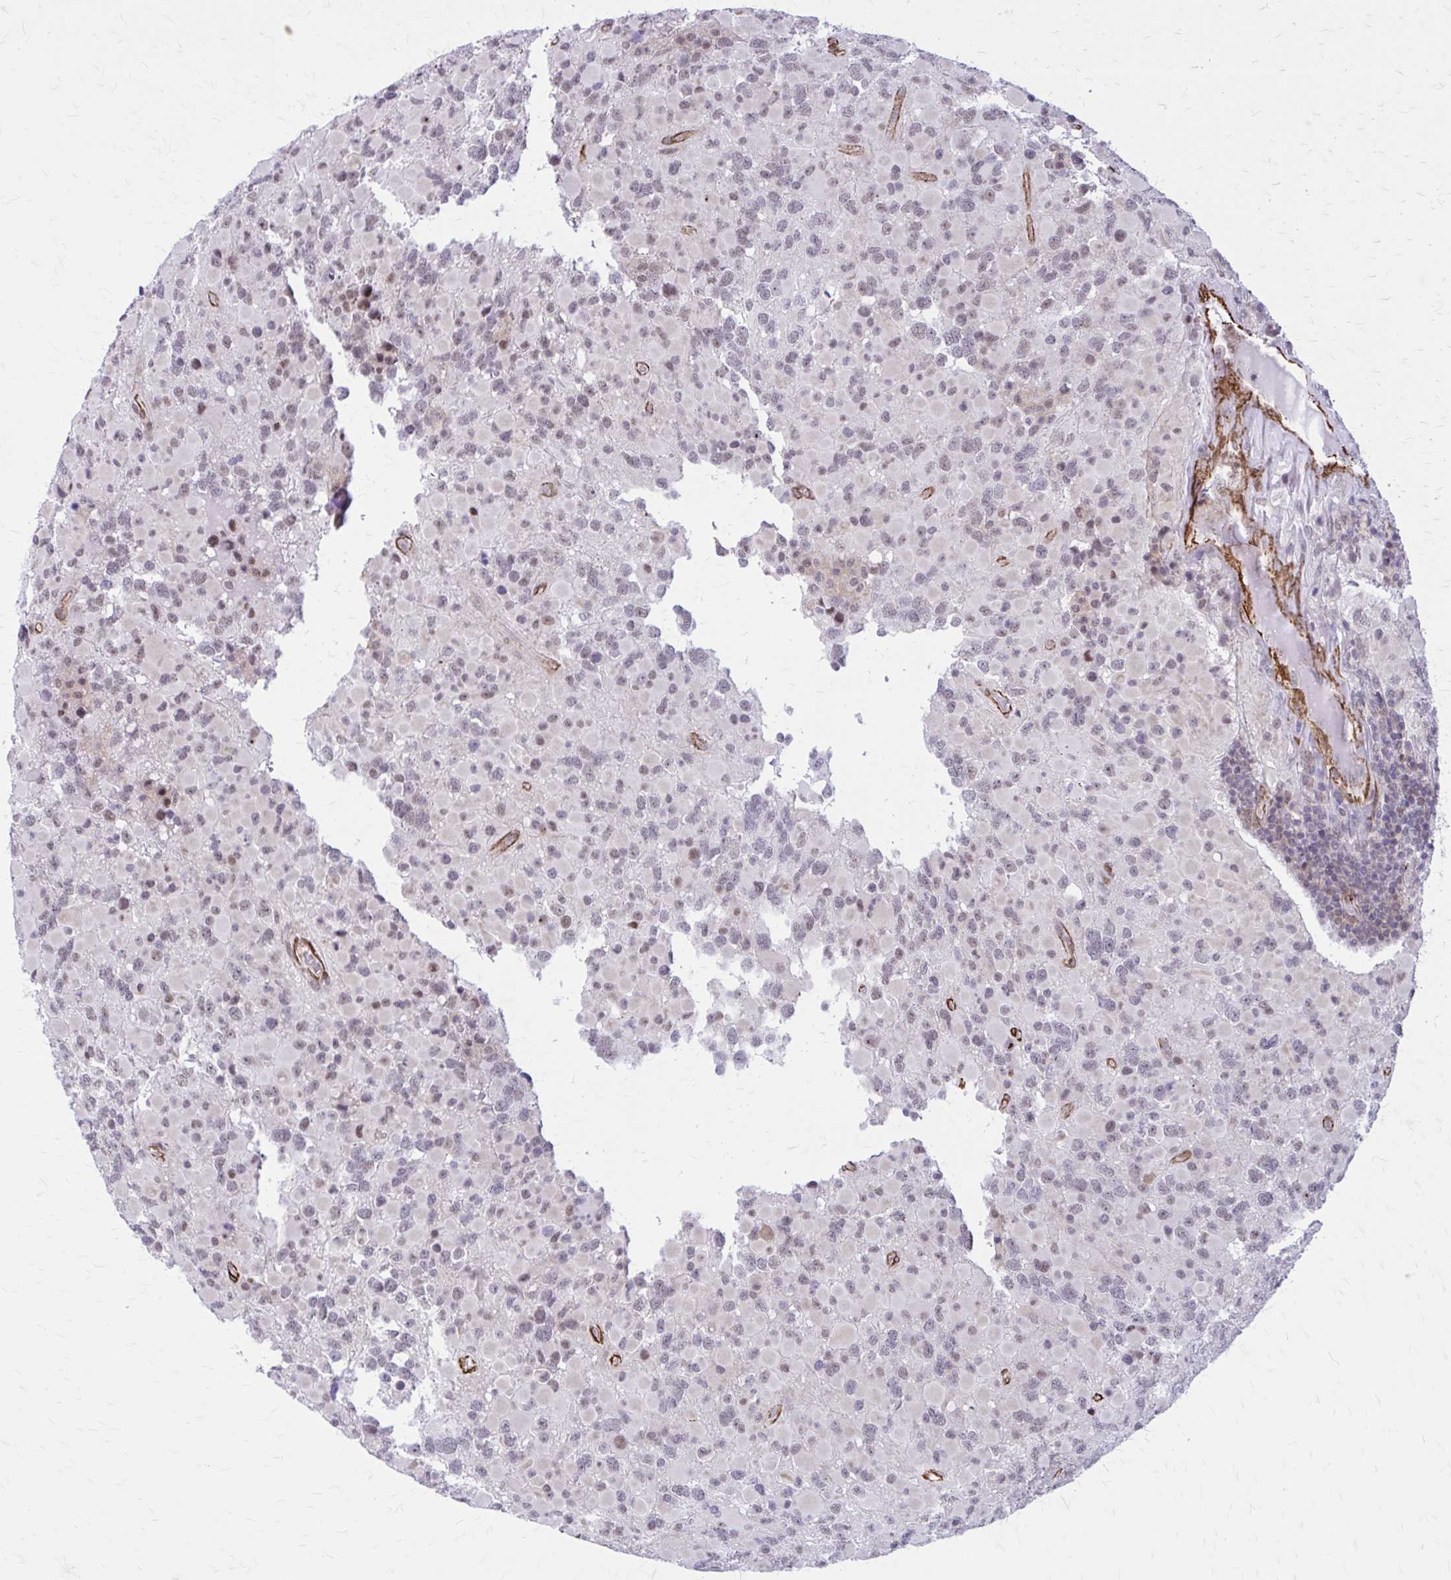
{"staining": {"intensity": "weak", "quantity": "25%-75%", "location": "nuclear"}, "tissue": "glioma", "cell_type": "Tumor cells", "image_type": "cancer", "snomed": [{"axis": "morphology", "description": "Glioma, malignant, High grade"}, {"axis": "topography", "description": "Brain"}], "caption": "Approximately 25%-75% of tumor cells in malignant high-grade glioma exhibit weak nuclear protein expression as visualized by brown immunohistochemical staining.", "gene": "NRBF2", "patient": {"sex": "female", "age": 40}}